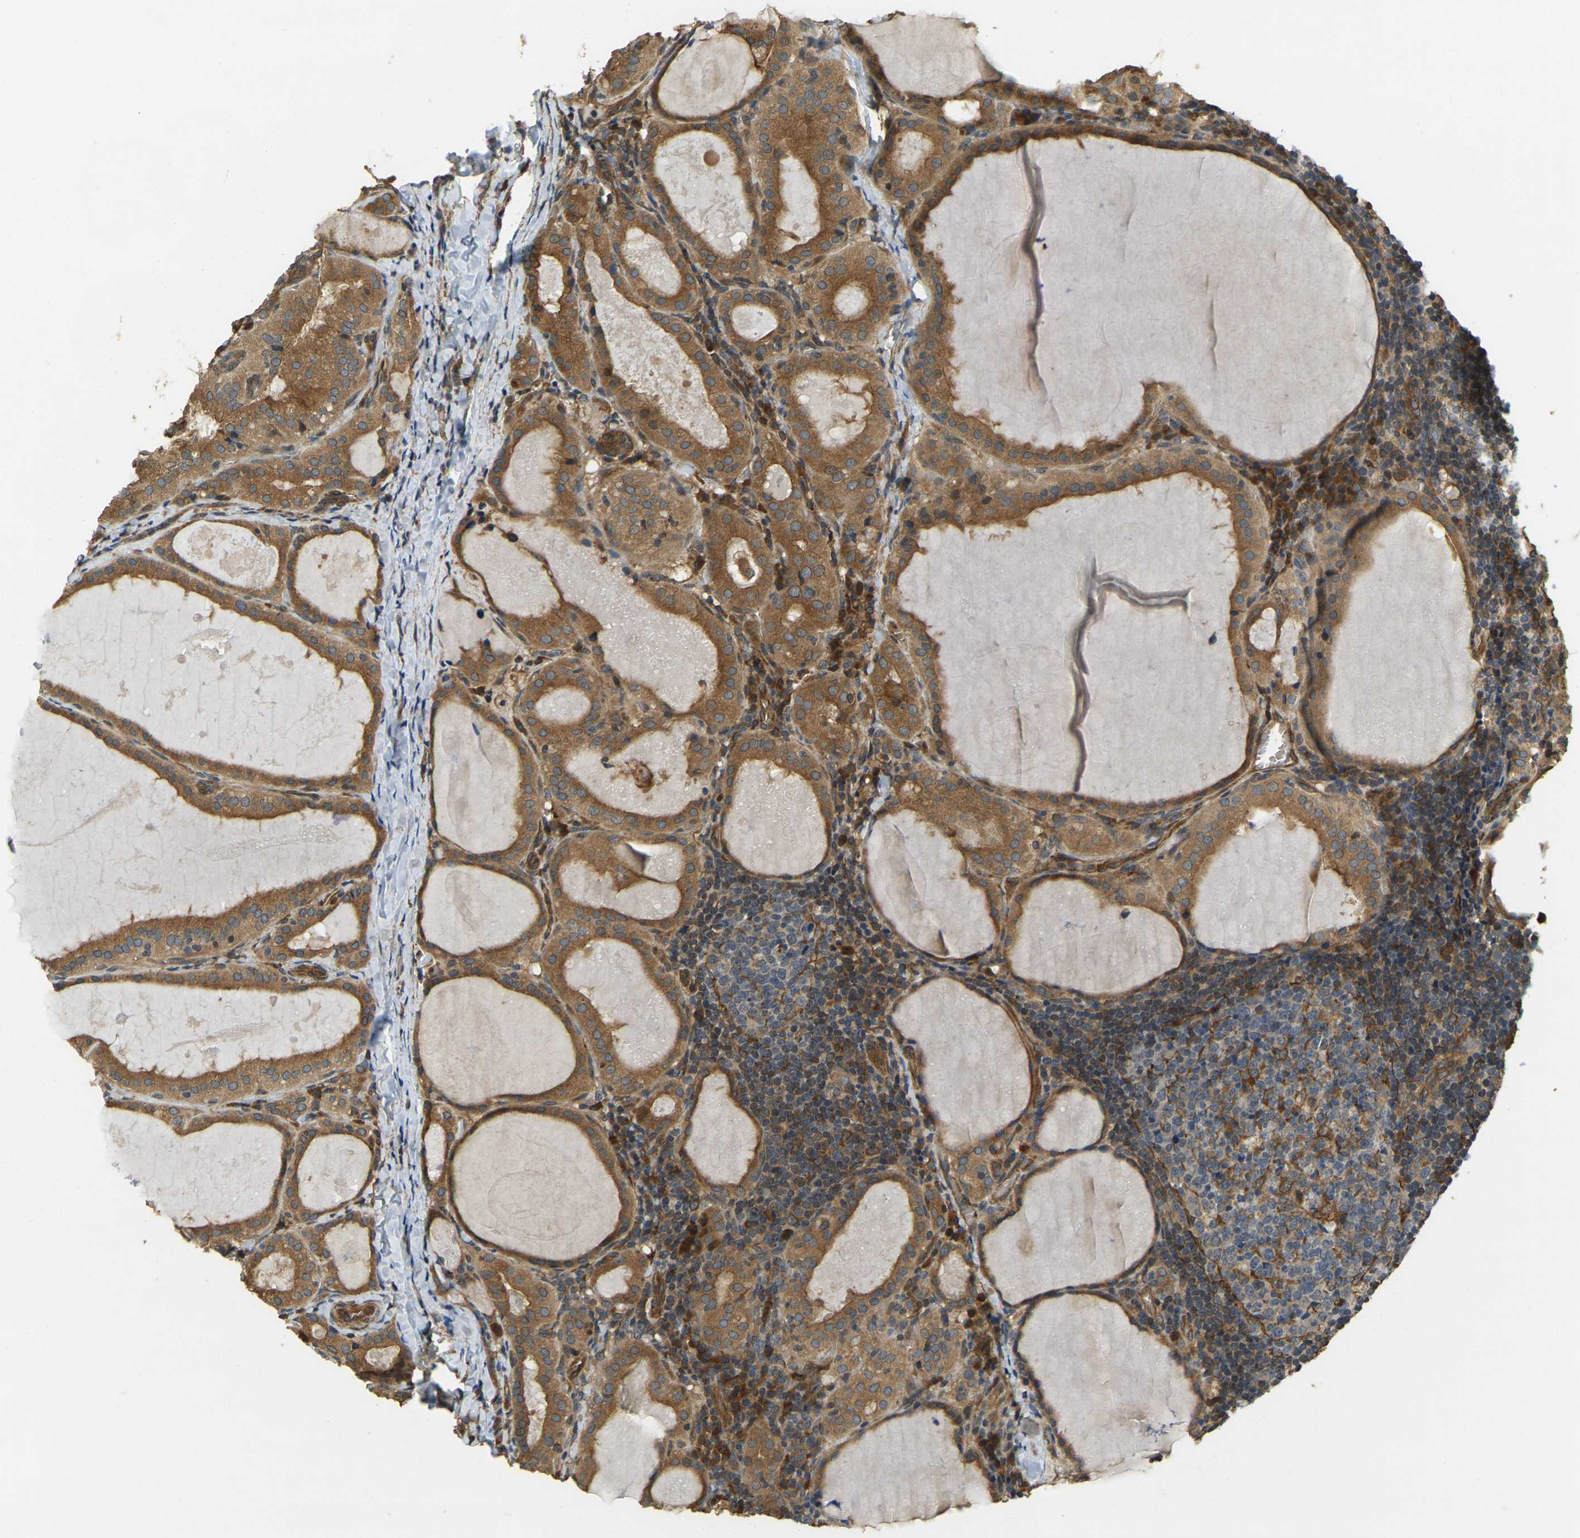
{"staining": {"intensity": "moderate", "quantity": ">75%", "location": "cytoplasmic/membranous"}, "tissue": "thyroid cancer", "cell_type": "Tumor cells", "image_type": "cancer", "snomed": [{"axis": "morphology", "description": "Papillary adenocarcinoma, NOS"}, {"axis": "topography", "description": "Thyroid gland"}], "caption": "There is medium levels of moderate cytoplasmic/membranous expression in tumor cells of thyroid cancer, as demonstrated by immunohistochemical staining (brown color).", "gene": "ERGIC1", "patient": {"sex": "female", "age": 42}}